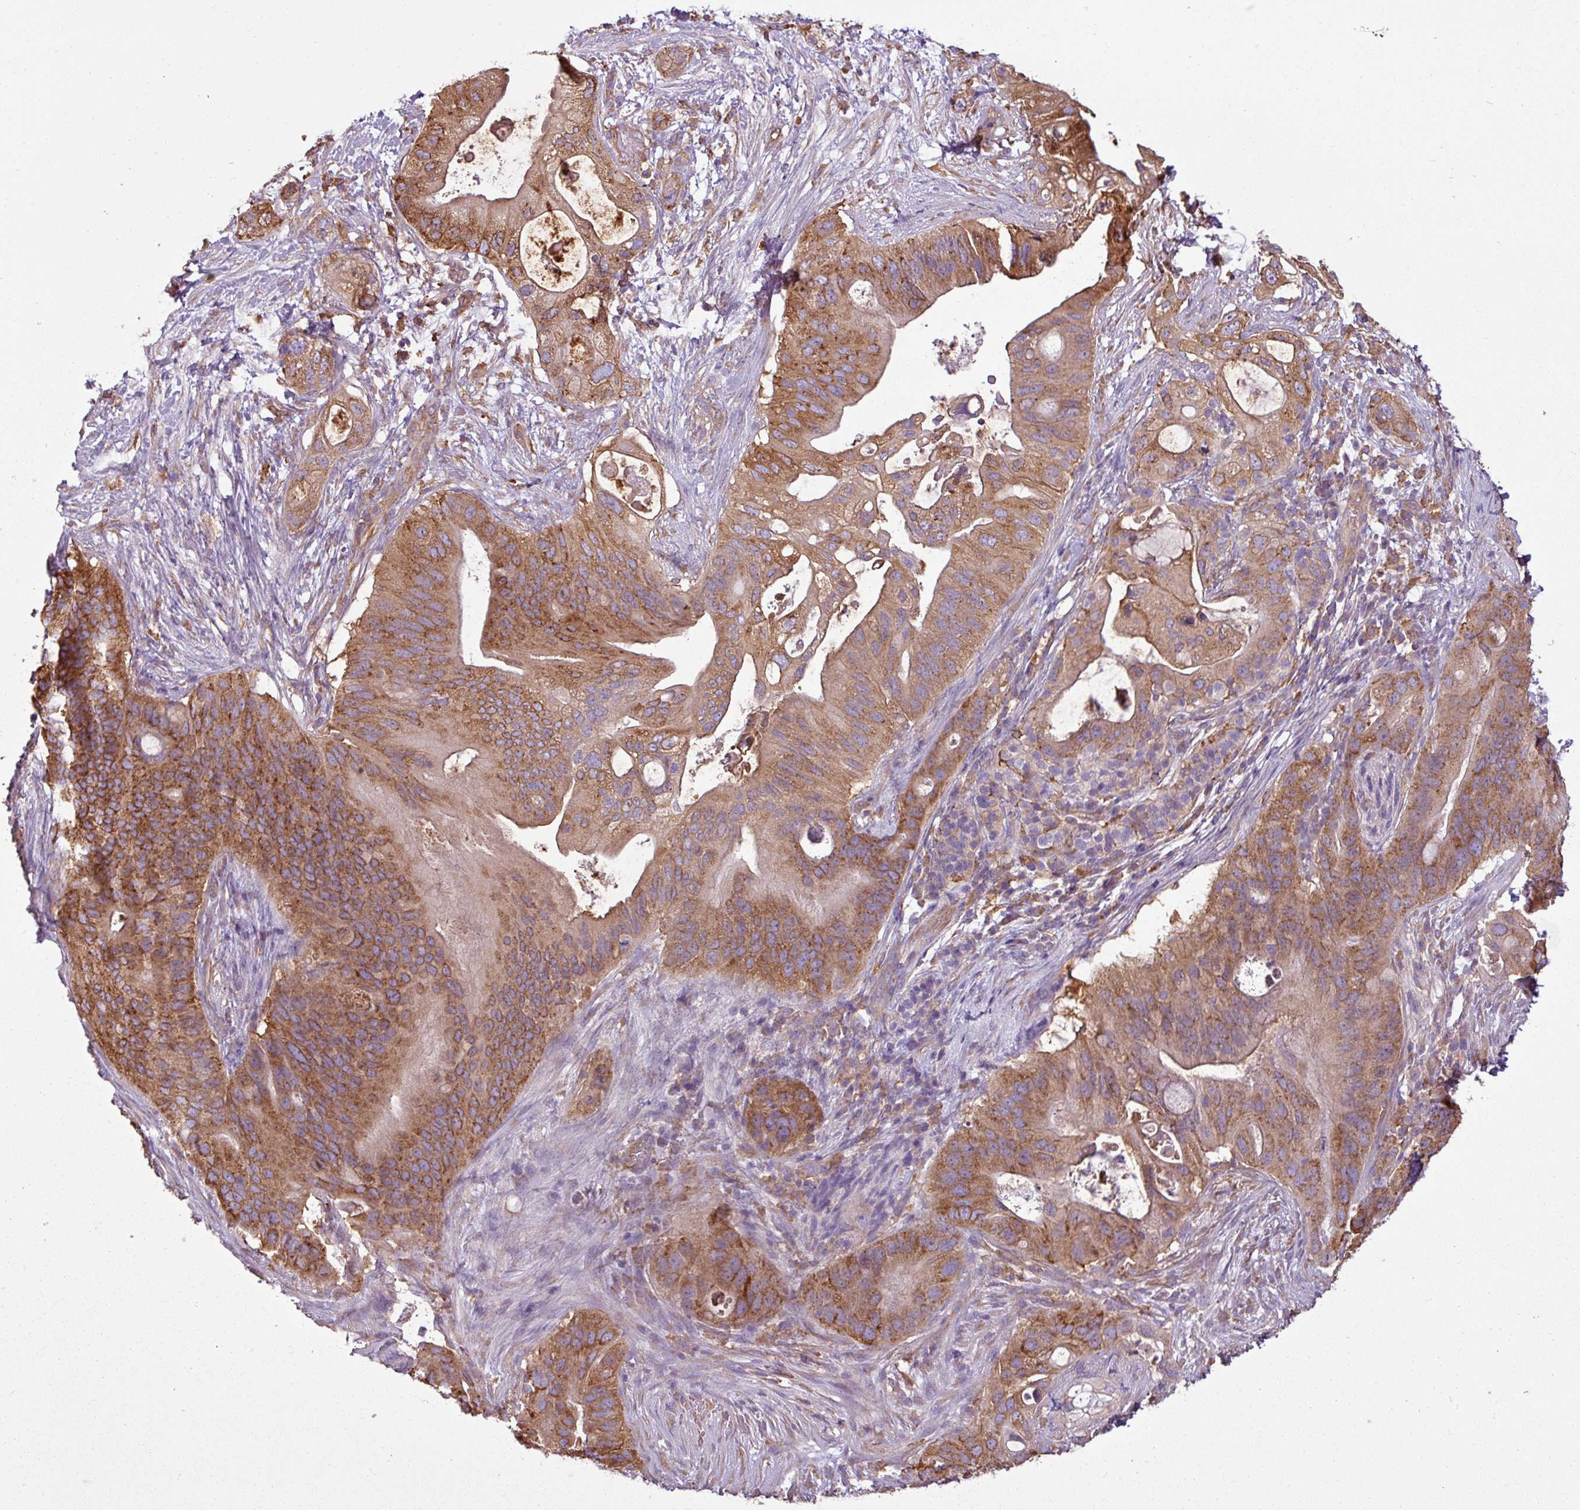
{"staining": {"intensity": "strong", "quantity": ">75%", "location": "cytoplasmic/membranous"}, "tissue": "pancreatic cancer", "cell_type": "Tumor cells", "image_type": "cancer", "snomed": [{"axis": "morphology", "description": "Adenocarcinoma, NOS"}, {"axis": "topography", "description": "Pancreas"}], "caption": "Human pancreatic cancer (adenocarcinoma) stained with a protein marker displays strong staining in tumor cells.", "gene": "PACSIN2", "patient": {"sex": "female", "age": 72}}